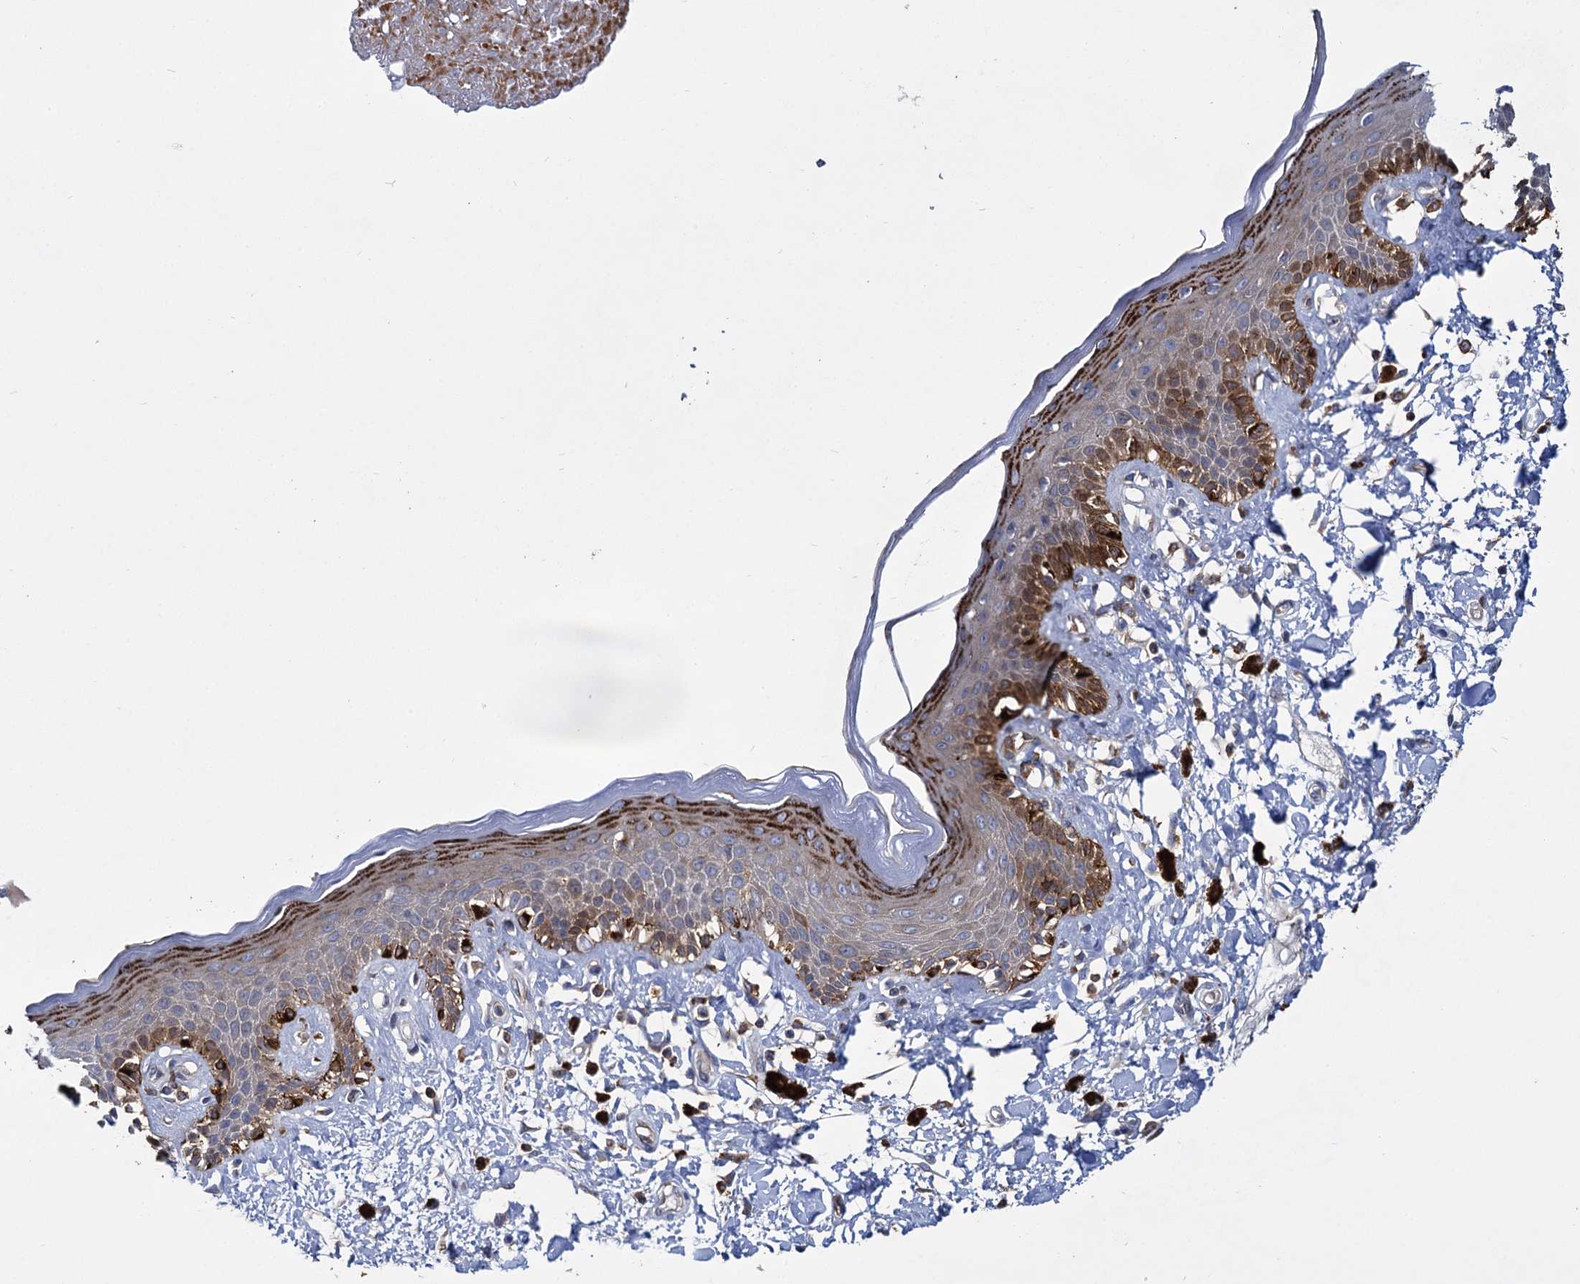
{"staining": {"intensity": "strong", "quantity": "25%-75%", "location": "cytoplasmic/membranous"}, "tissue": "skin", "cell_type": "Epidermal cells", "image_type": "normal", "snomed": [{"axis": "morphology", "description": "Normal tissue, NOS"}, {"axis": "topography", "description": "Anal"}], "caption": "The micrograph exhibits a brown stain indicating the presence of a protein in the cytoplasmic/membranous of epidermal cells in skin. (Stains: DAB in brown, nuclei in blue, Microscopy: brightfield microscopy at high magnification).", "gene": "GCLC", "patient": {"sex": "female", "age": 78}}